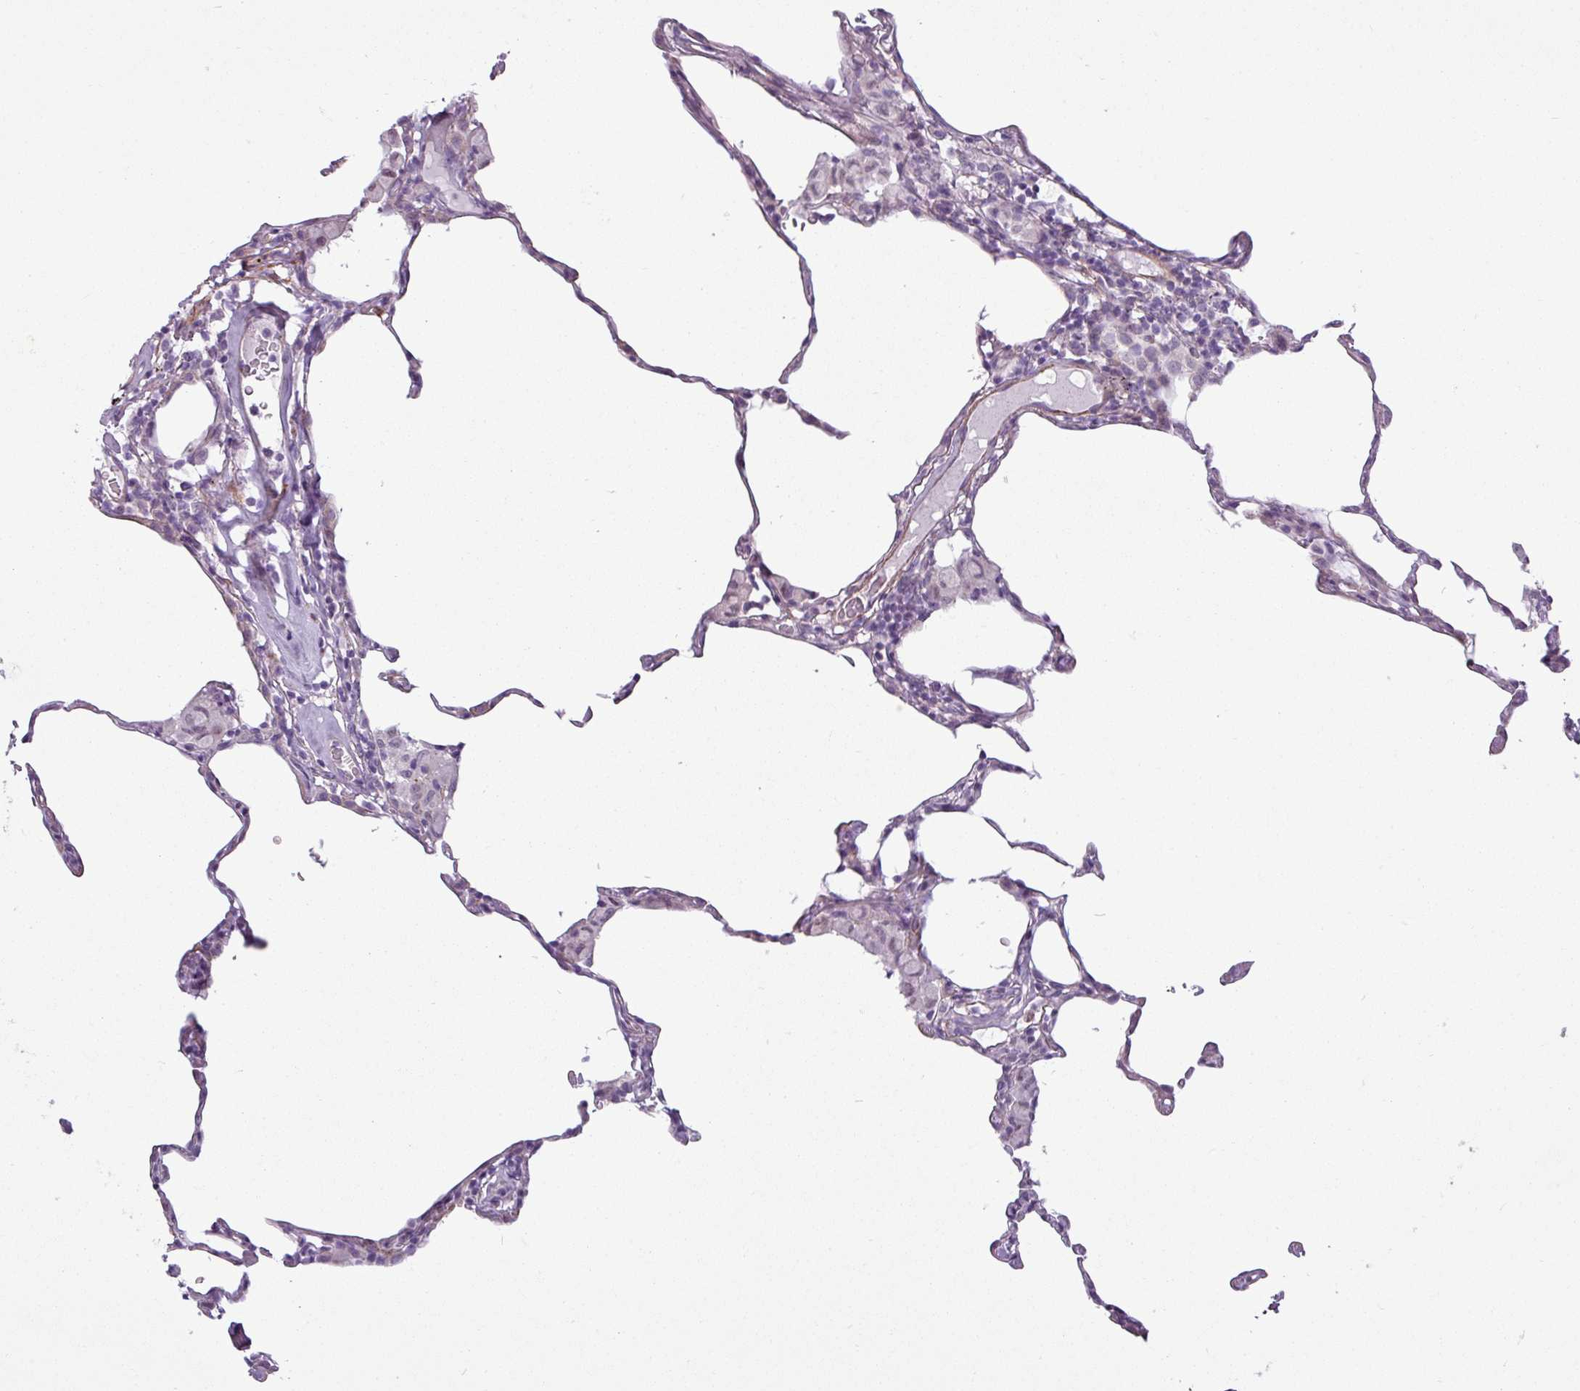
{"staining": {"intensity": "negative", "quantity": "none", "location": "none"}, "tissue": "lung", "cell_type": "Alveolar cells", "image_type": "normal", "snomed": [{"axis": "morphology", "description": "Normal tissue, NOS"}, {"axis": "topography", "description": "Lung"}], "caption": "Immunohistochemical staining of benign lung demonstrates no significant expression in alveolar cells. (DAB immunohistochemistry (IHC), high magnification).", "gene": "ATP10A", "patient": {"sex": "female", "age": 57}}